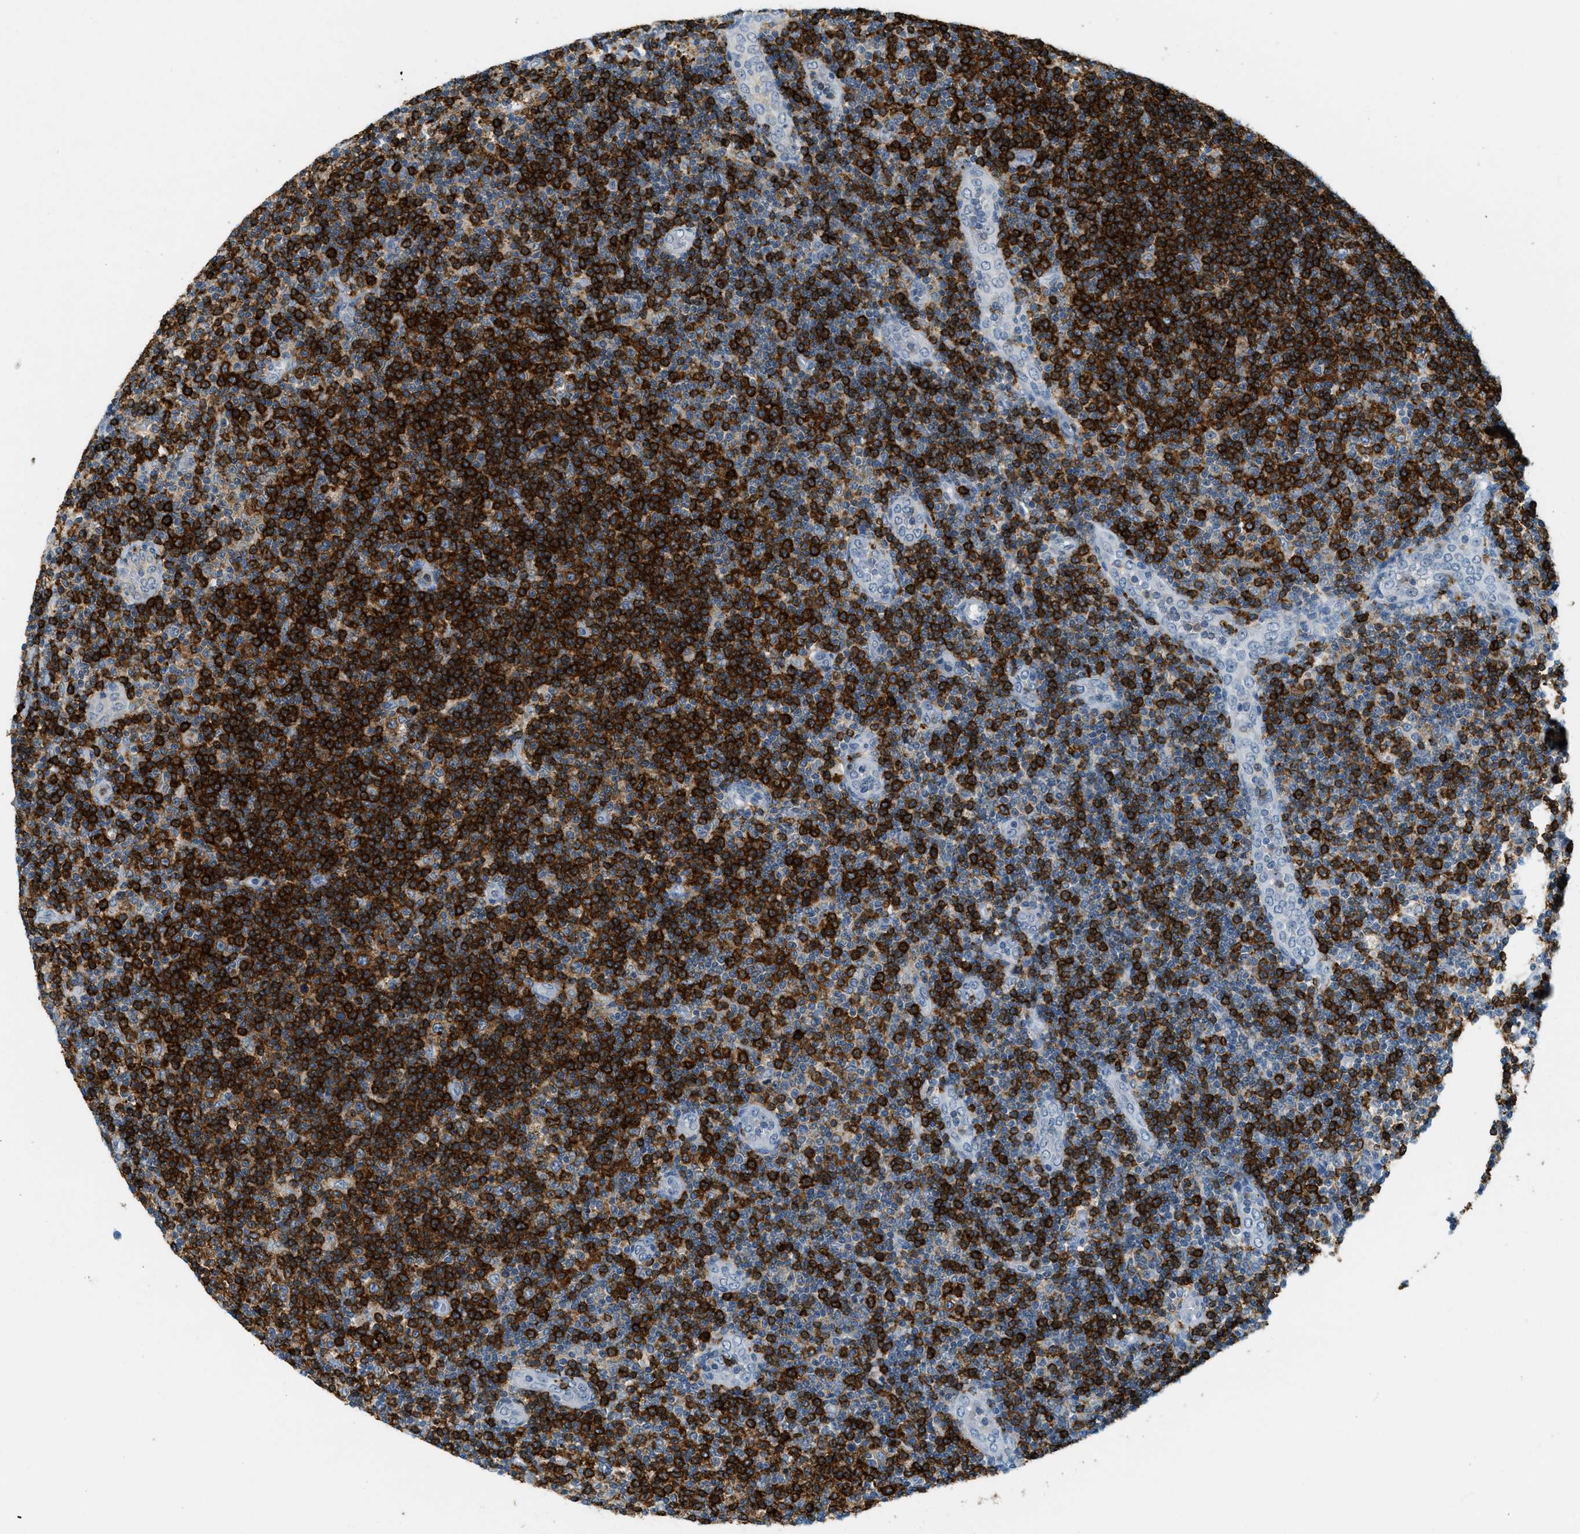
{"staining": {"intensity": "strong", "quantity": ">75%", "location": "cytoplasmic/membranous"}, "tissue": "lymphoma", "cell_type": "Tumor cells", "image_type": "cancer", "snomed": [{"axis": "morphology", "description": "Malignant lymphoma, non-Hodgkin's type, Low grade"}, {"axis": "topography", "description": "Lymph node"}], "caption": "Immunohistochemistry (IHC) (DAB) staining of lymphoma demonstrates strong cytoplasmic/membranous protein staining in about >75% of tumor cells. (brown staining indicates protein expression, while blue staining denotes nuclei).", "gene": "FYN", "patient": {"sex": "male", "age": 83}}